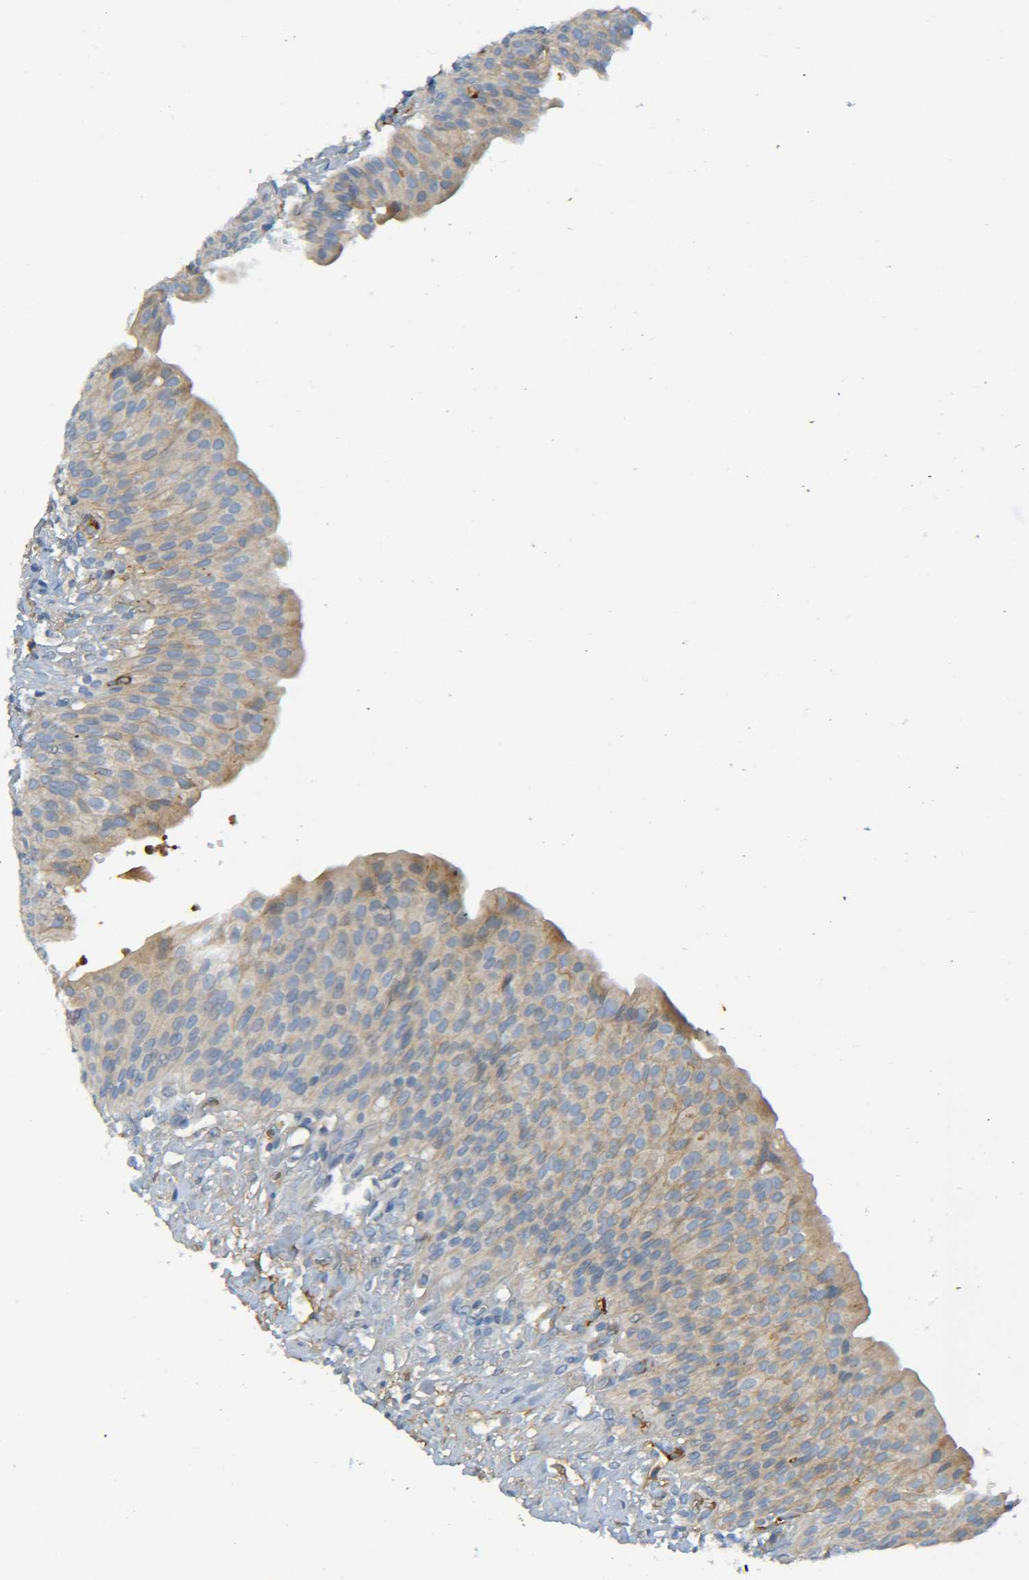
{"staining": {"intensity": "weak", "quantity": ">75%", "location": "cytoplasmic/membranous"}, "tissue": "urinary bladder", "cell_type": "Urothelial cells", "image_type": "normal", "snomed": [{"axis": "morphology", "description": "Normal tissue, NOS"}, {"axis": "topography", "description": "Urinary bladder"}], "caption": "Immunohistochemistry micrograph of unremarkable urinary bladder stained for a protein (brown), which exhibits low levels of weak cytoplasmic/membranous staining in approximately >75% of urothelial cells.", "gene": "C1QA", "patient": {"sex": "female", "age": 79}}